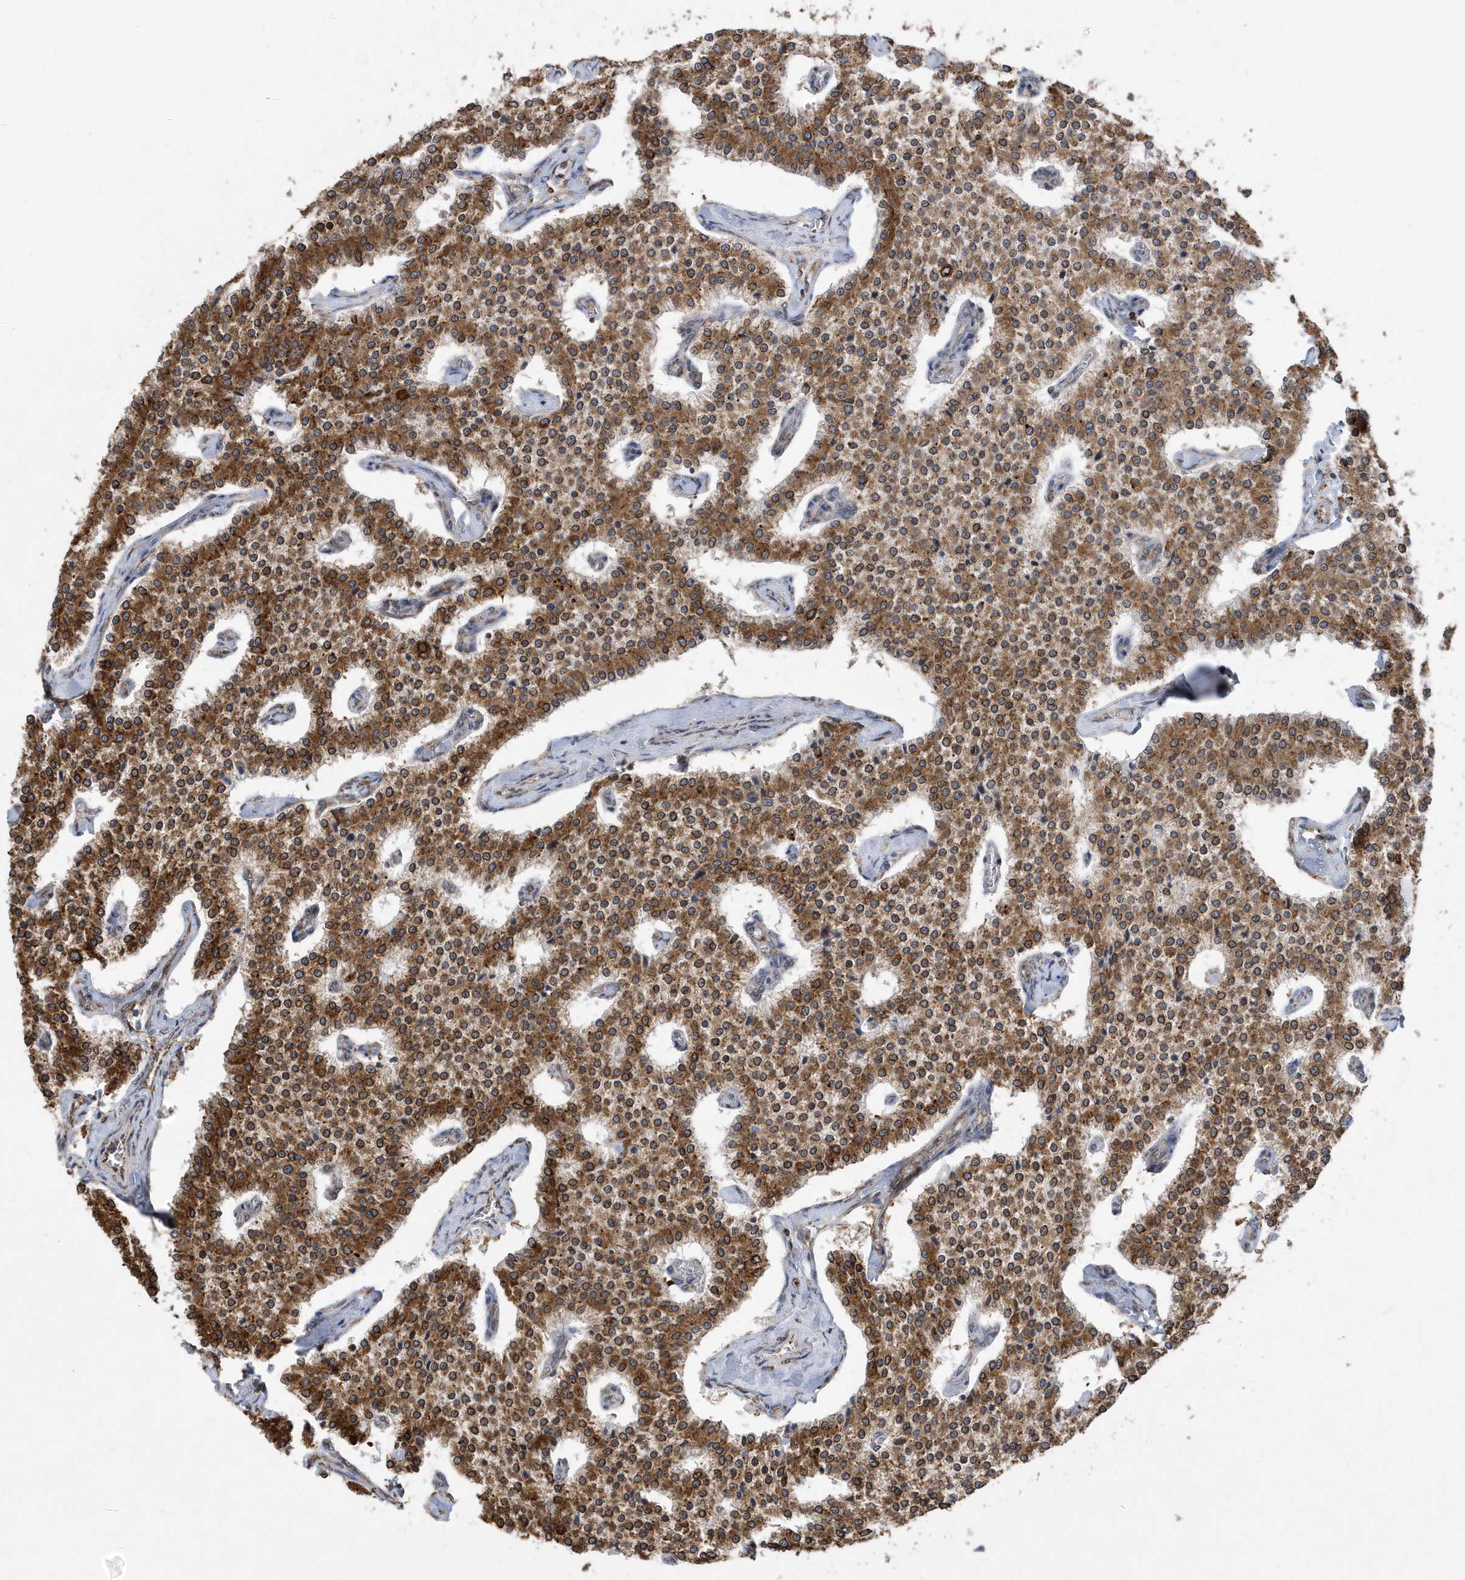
{"staining": {"intensity": "strong", "quantity": ">75%", "location": "cytoplasmic/membranous"}, "tissue": "carcinoid", "cell_type": "Tumor cells", "image_type": "cancer", "snomed": [{"axis": "morphology", "description": "Carcinoid, malignant, NOS"}, {"axis": "topography", "description": "Colon"}], "caption": "A micrograph of human carcinoid stained for a protein shows strong cytoplasmic/membranous brown staining in tumor cells. (DAB (3,3'-diaminobenzidine) = brown stain, brightfield microscopy at high magnification).", "gene": "VAMP7", "patient": {"sex": "female", "age": 52}}